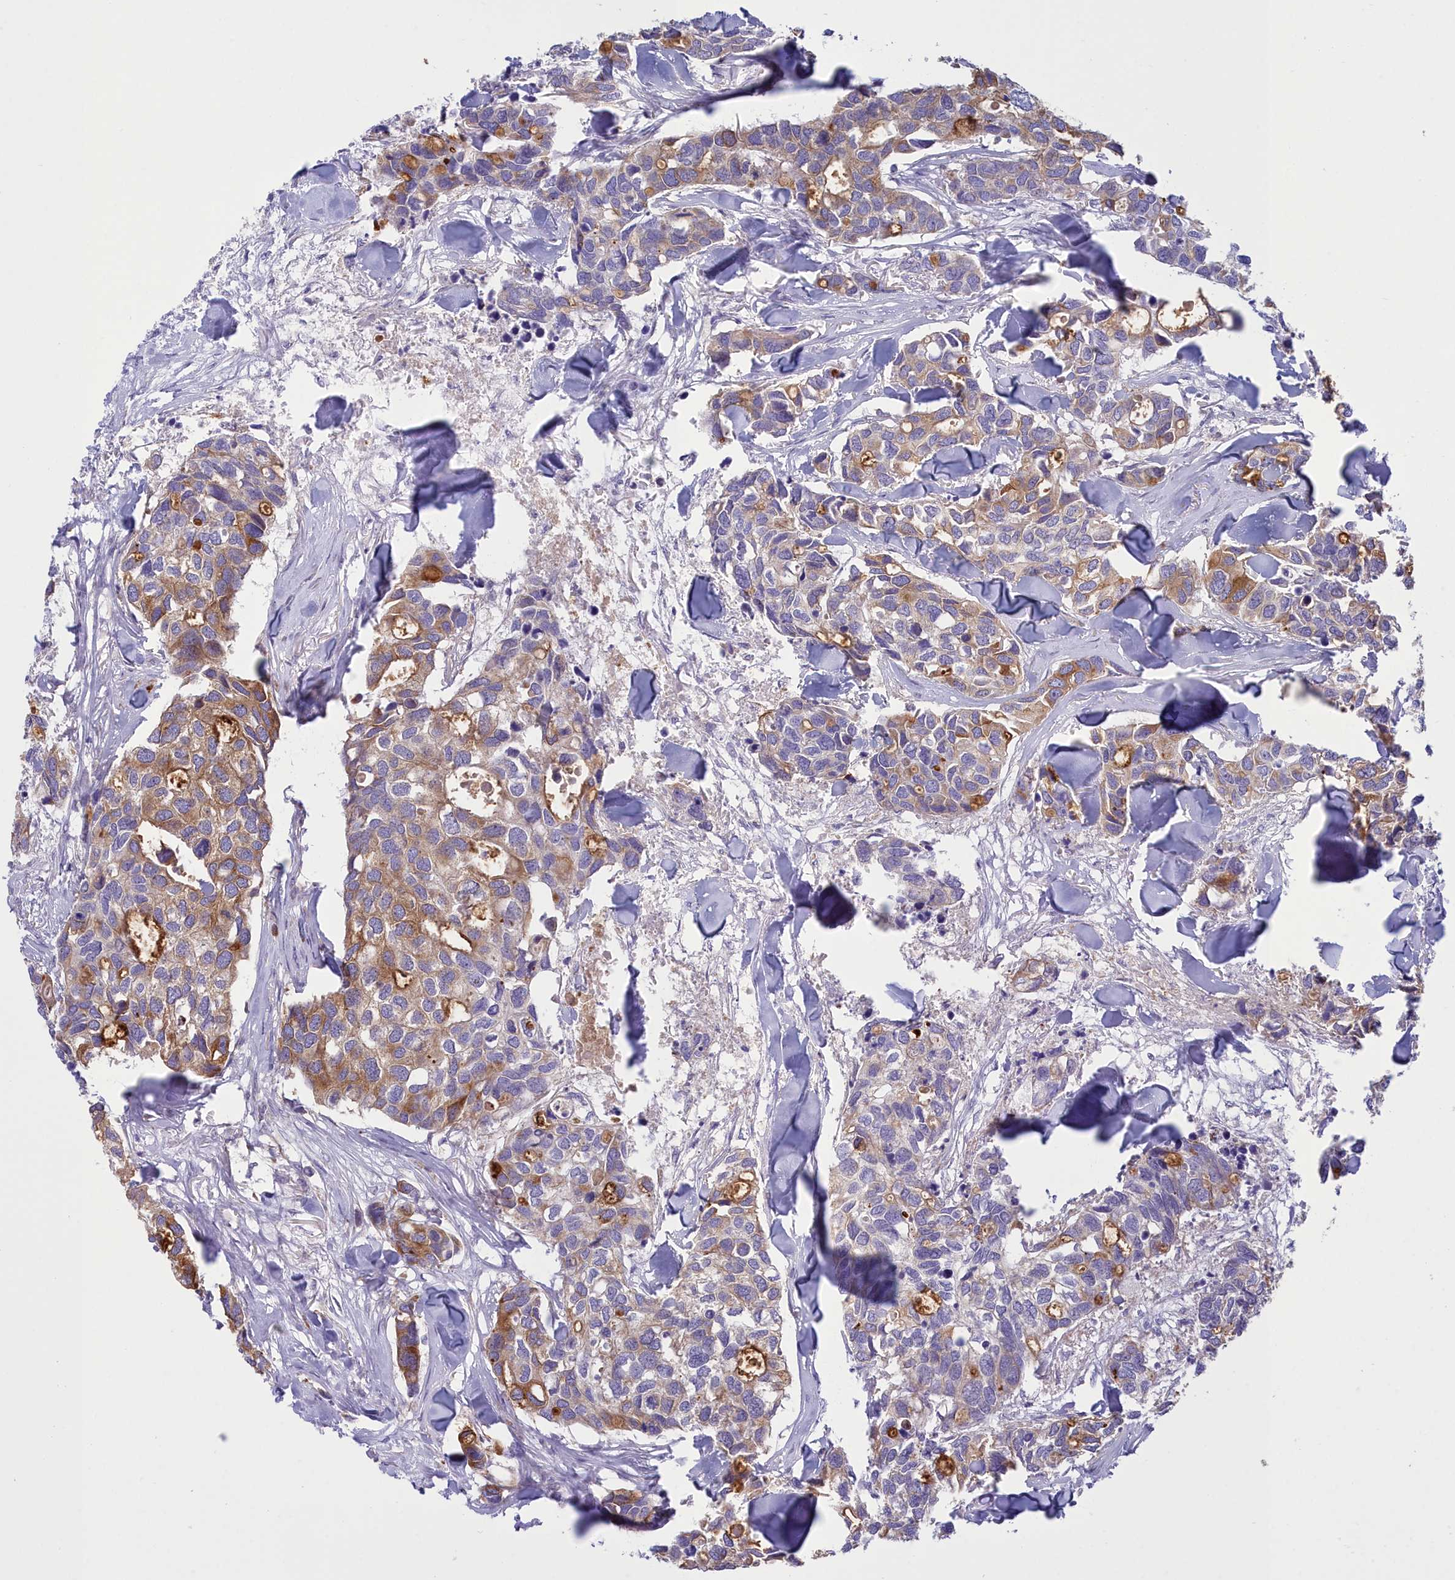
{"staining": {"intensity": "moderate", "quantity": ">75%", "location": "cytoplasmic/membranous"}, "tissue": "breast cancer", "cell_type": "Tumor cells", "image_type": "cancer", "snomed": [{"axis": "morphology", "description": "Duct carcinoma"}, {"axis": "topography", "description": "Breast"}], "caption": "Immunohistochemistry (DAB) staining of human breast cancer displays moderate cytoplasmic/membranous protein positivity in about >75% of tumor cells. (Brightfield microscopy of DAB IHC at high magnification).", "gene": "HM13", "patient": {"sex": "female", "age": 83}}